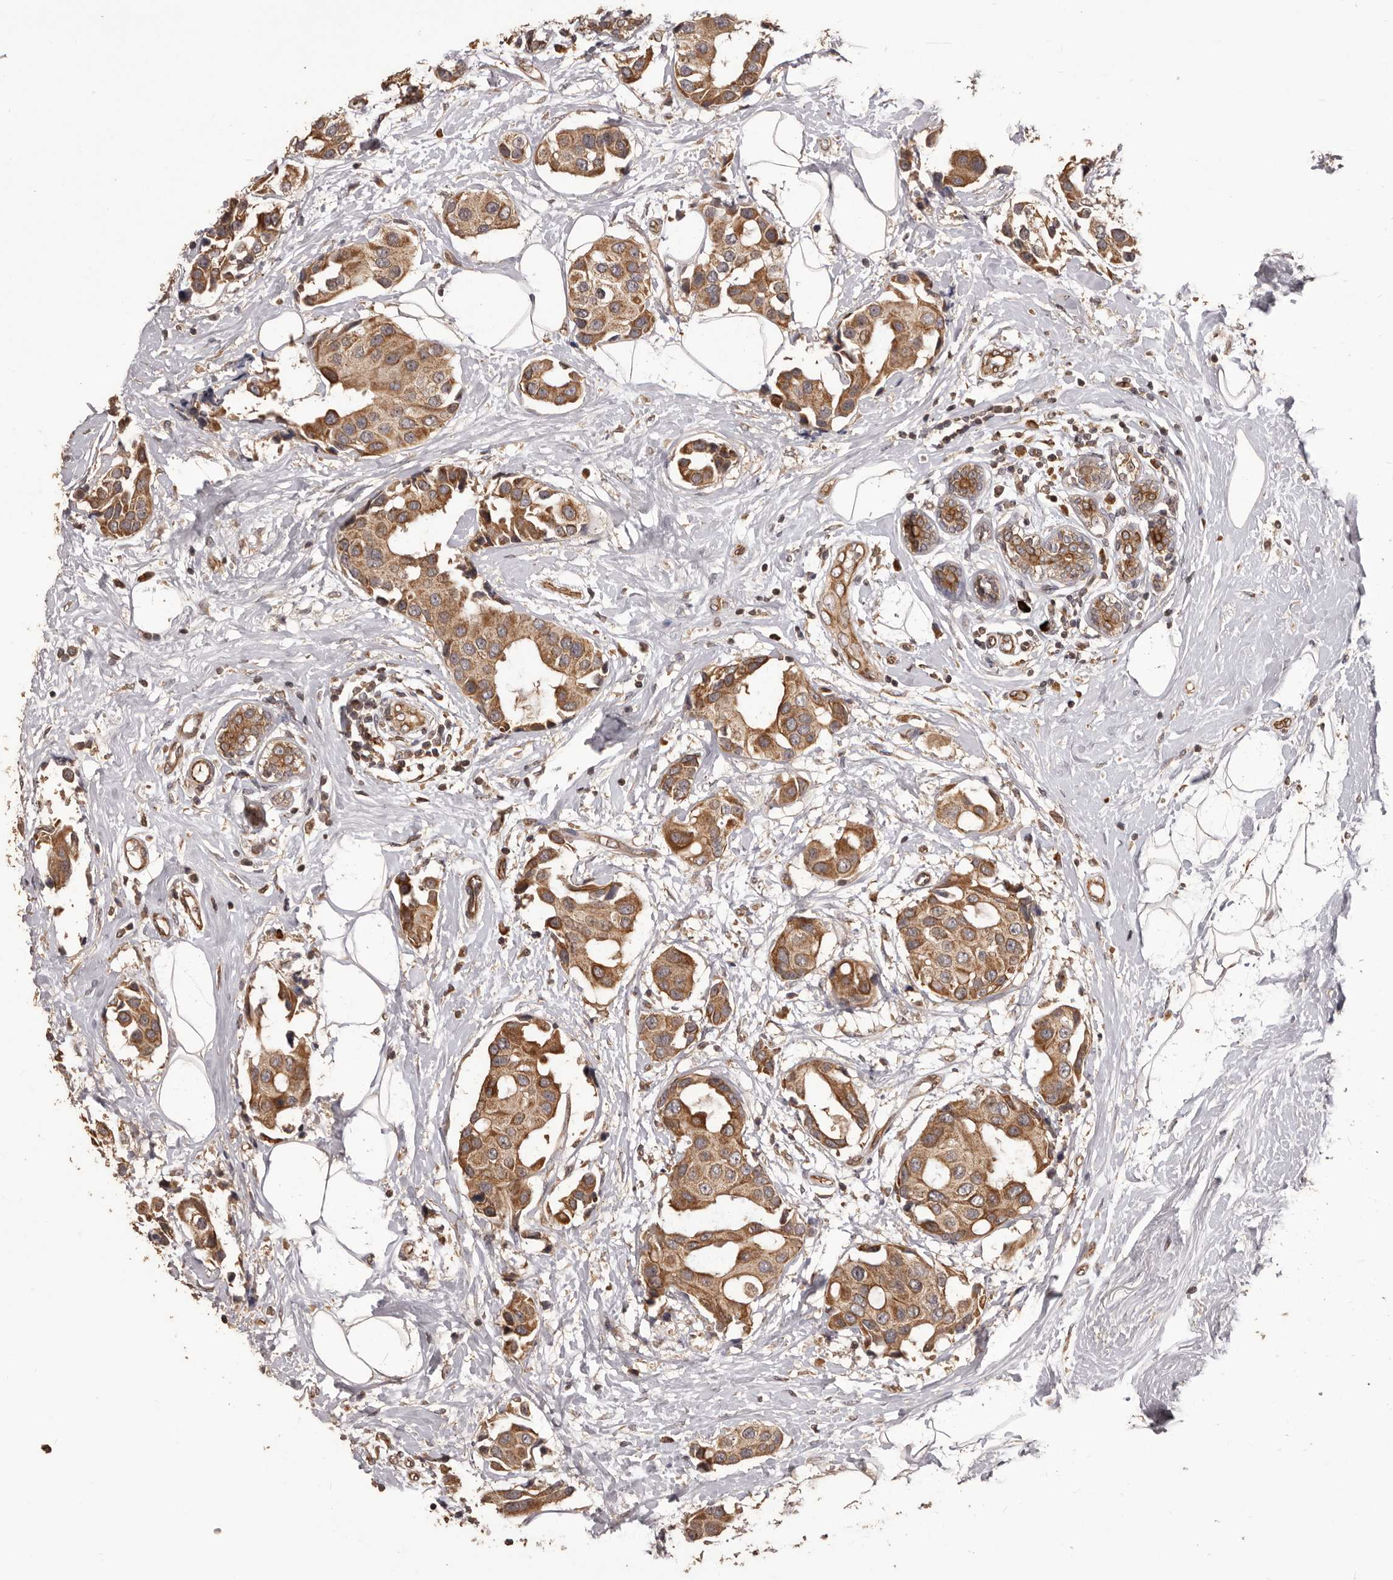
{"staining": {"intensity": "moderate", "quantity": ">75%", "location": "cytoplasmic/membranous"}, "tissue": "breast cancer", "cell_type": "Tumor cells", "image_type": "cancer", "snomed": [{"axis": "morphology", "description": "Normal tissue, NOS"}, {"axis": "morphology", "description": "Duct carcinoma"}, {"axis": "topography", "description": "Breast"}], "caption": "The photomicrograph reveals immunohistochemical staining of breast cancer. There is moderate cytoplasmic/membranous expression is identified in about >75% of tumor cells.", "gene": "QRSL1", "patient": {"sex": "female", "age": 39}}